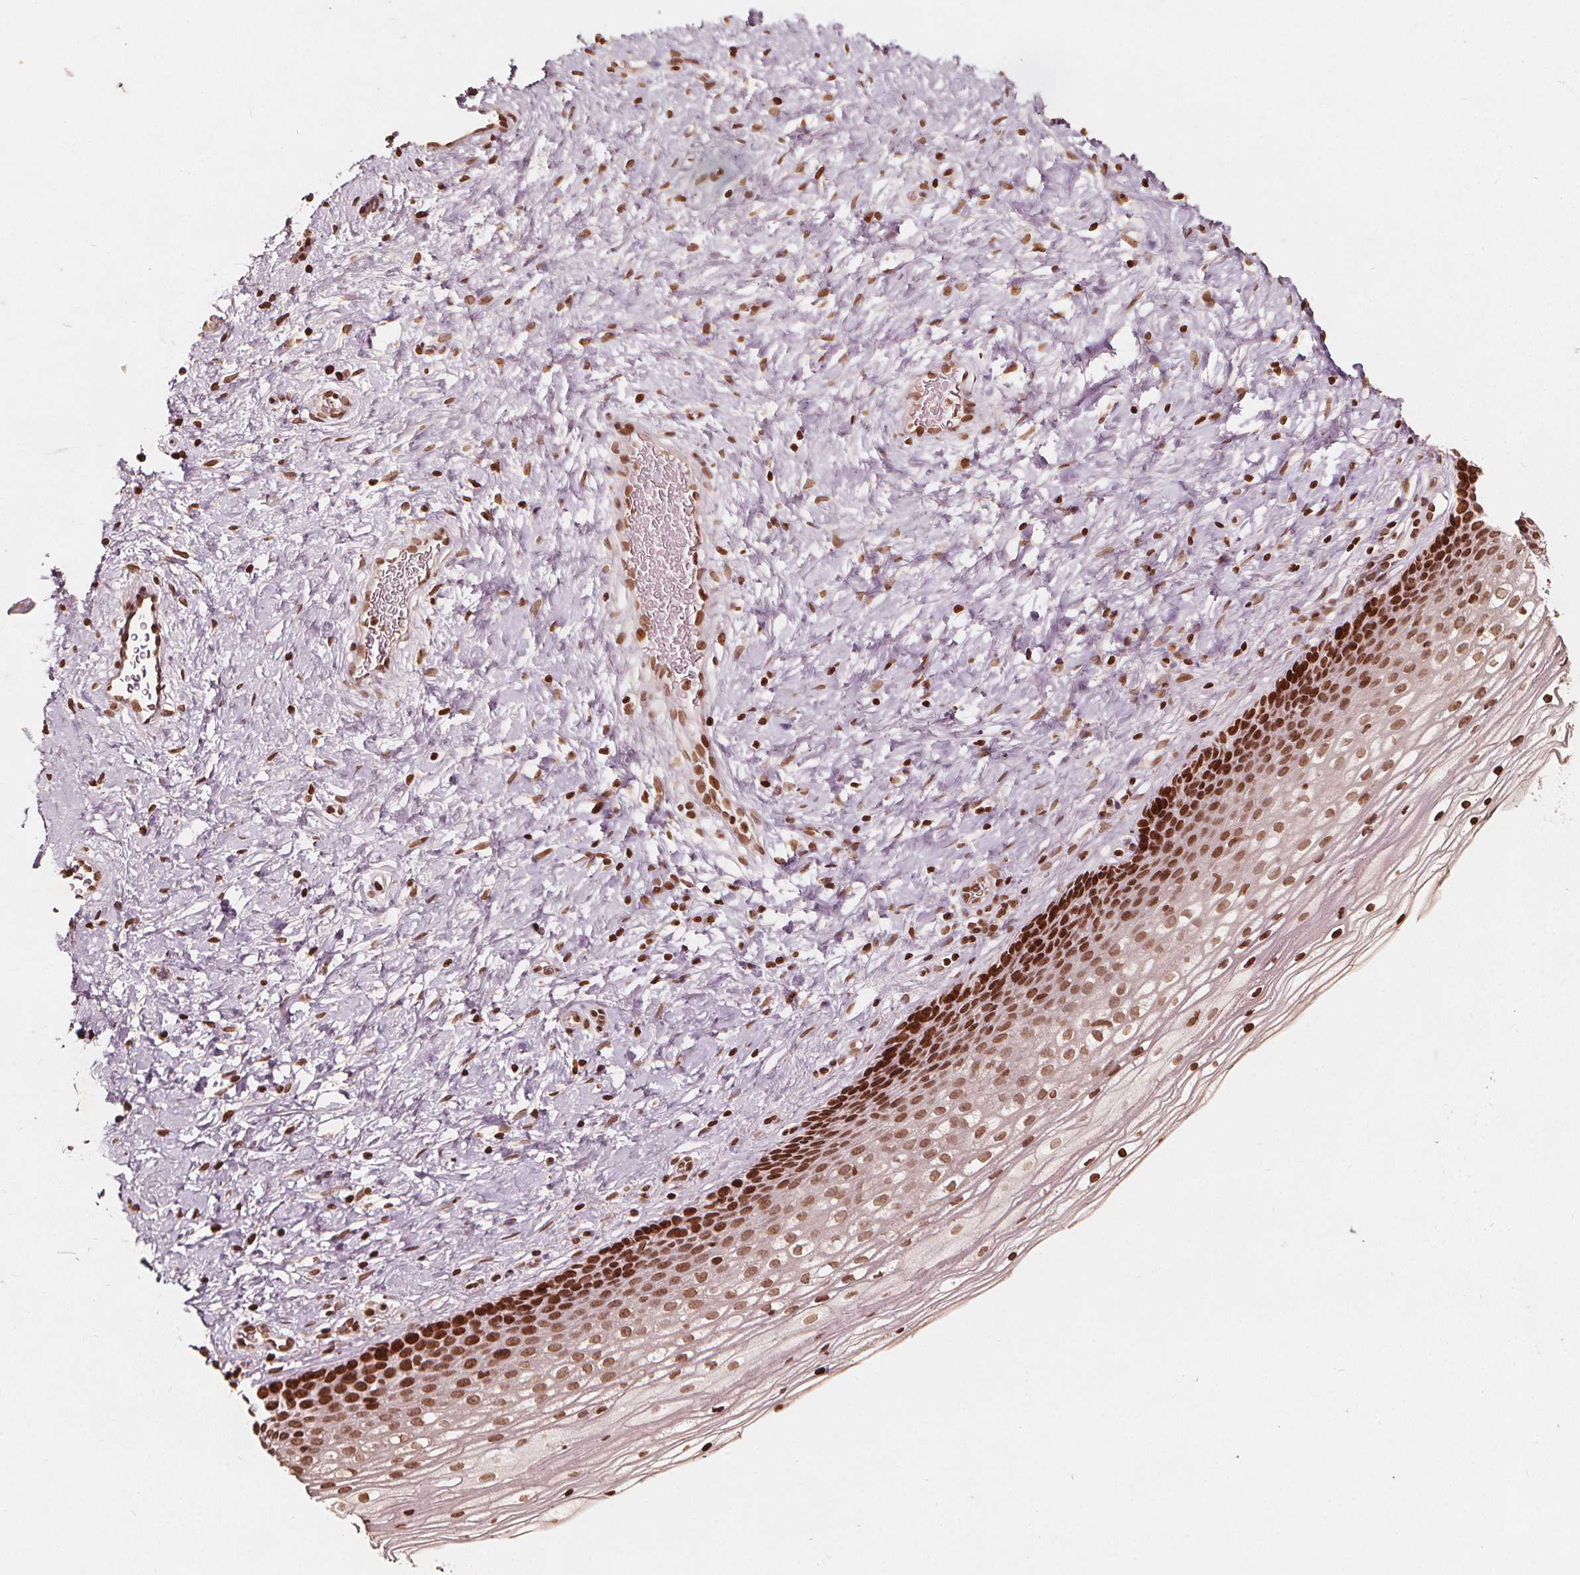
{"staining": {"intensity": "moderate", "quantity": ">75%", "location": "nuclear"}, "tissue": "cervix", "cell_type": "Glandular cells", "image_type": "normal", "snomed": [{"axis": "morphology", "description": "Normal tissue, NOS"}, {"axis": "topography", "description": "Cervix"}], "caption": "This micrograph demonstrates IHC staining of normal cervix, with medium moderate nuclear staining in approximately >75% of glandular cells.", "gene": "H3C14", "patient": {"sex": "female", "age": 34}}